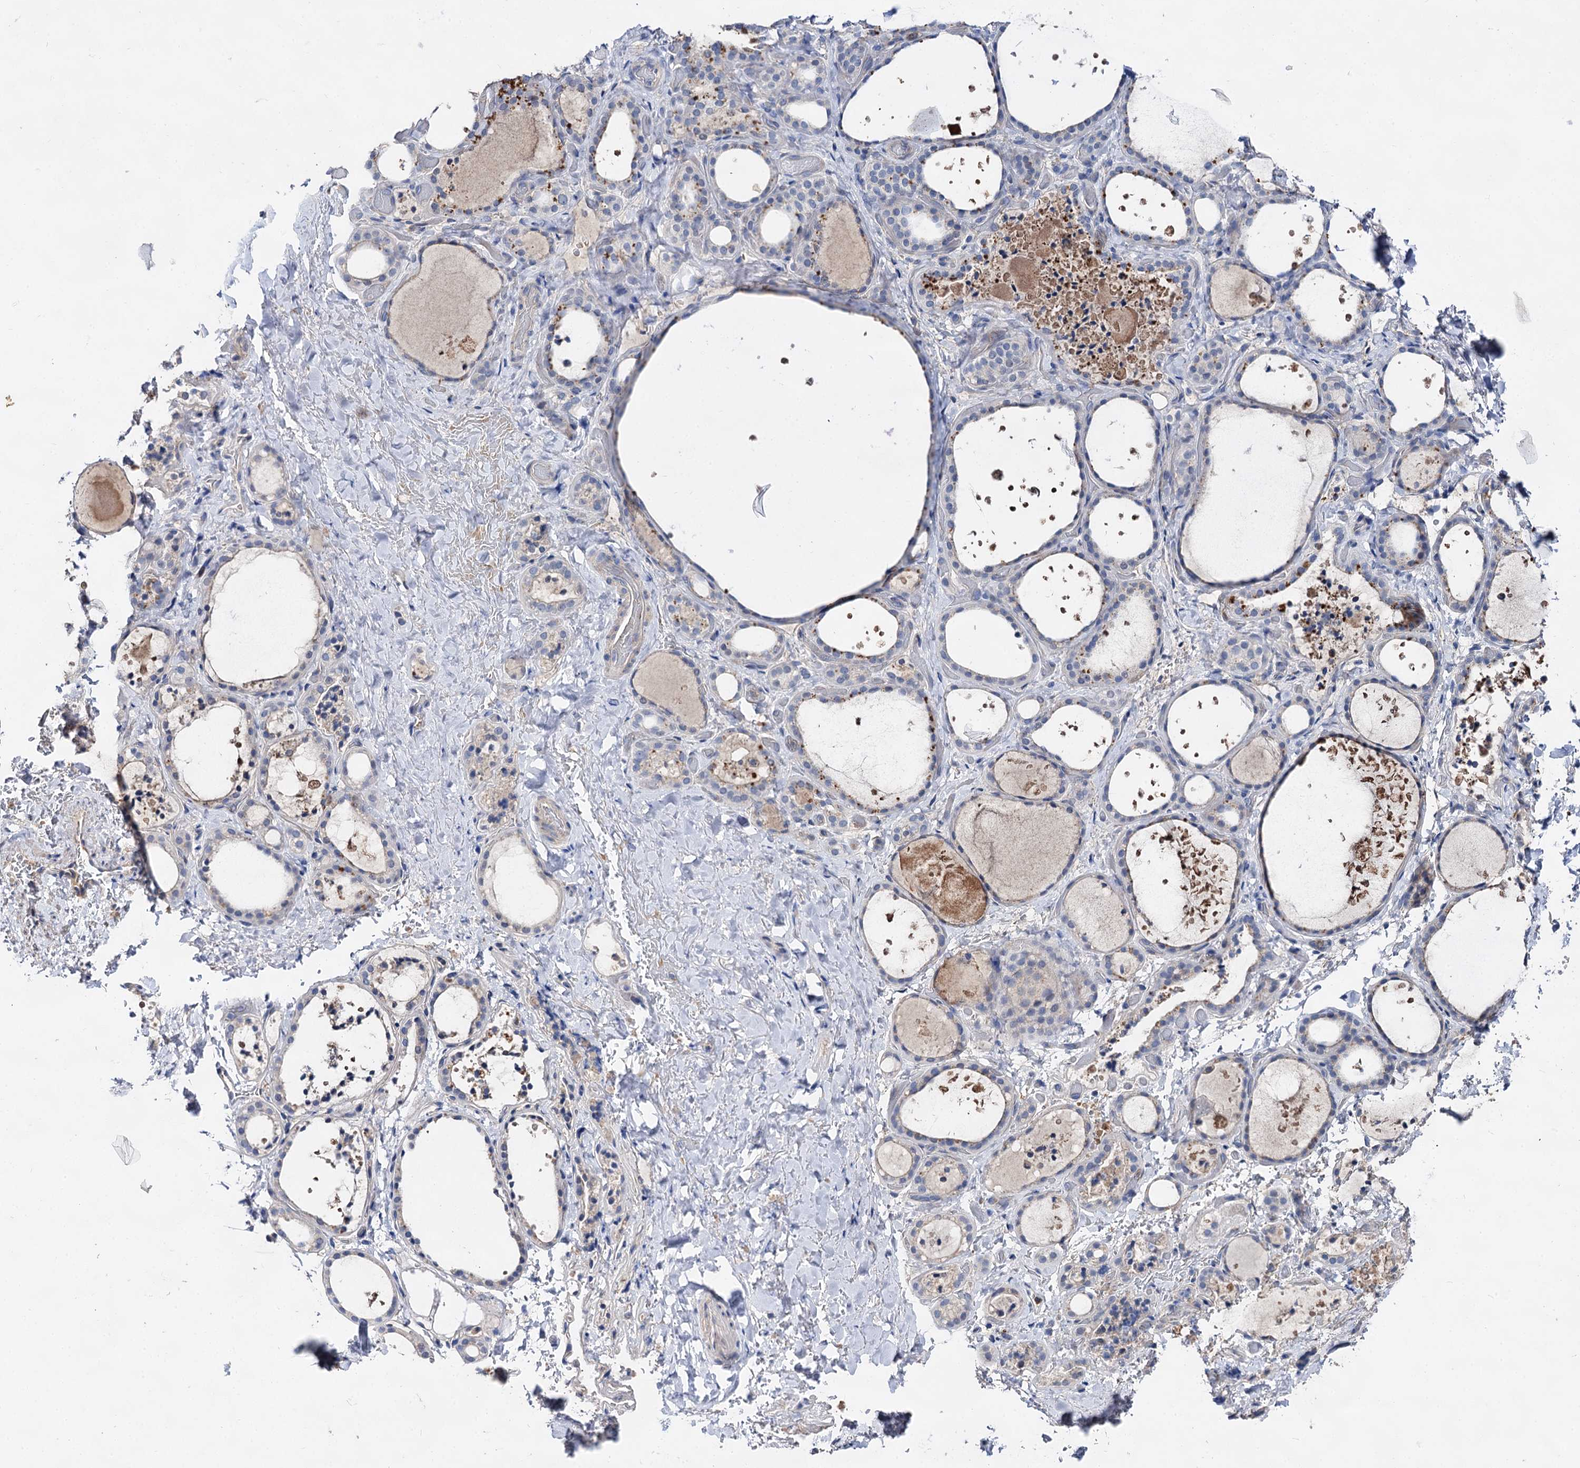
{"staining": {"intensity": "negative", "quantity": "none", "location": "none"}, "tissue": "thyroid gland", "cell_type": "Glandular cells", "image_type": "normal", "snomed": [{"axis": "morphology", "description": "Normal tissue, NOS"}, {"axis": "topography", "description": "Thyroid gland"}], "caption": "Immunohistochemical staining of benign thyroid gland shows no significant positivity in glandular cells. Nuclei are stained in blue.", "gene": "HVCN1", "patient": {"sex": "female", "age": 44}}